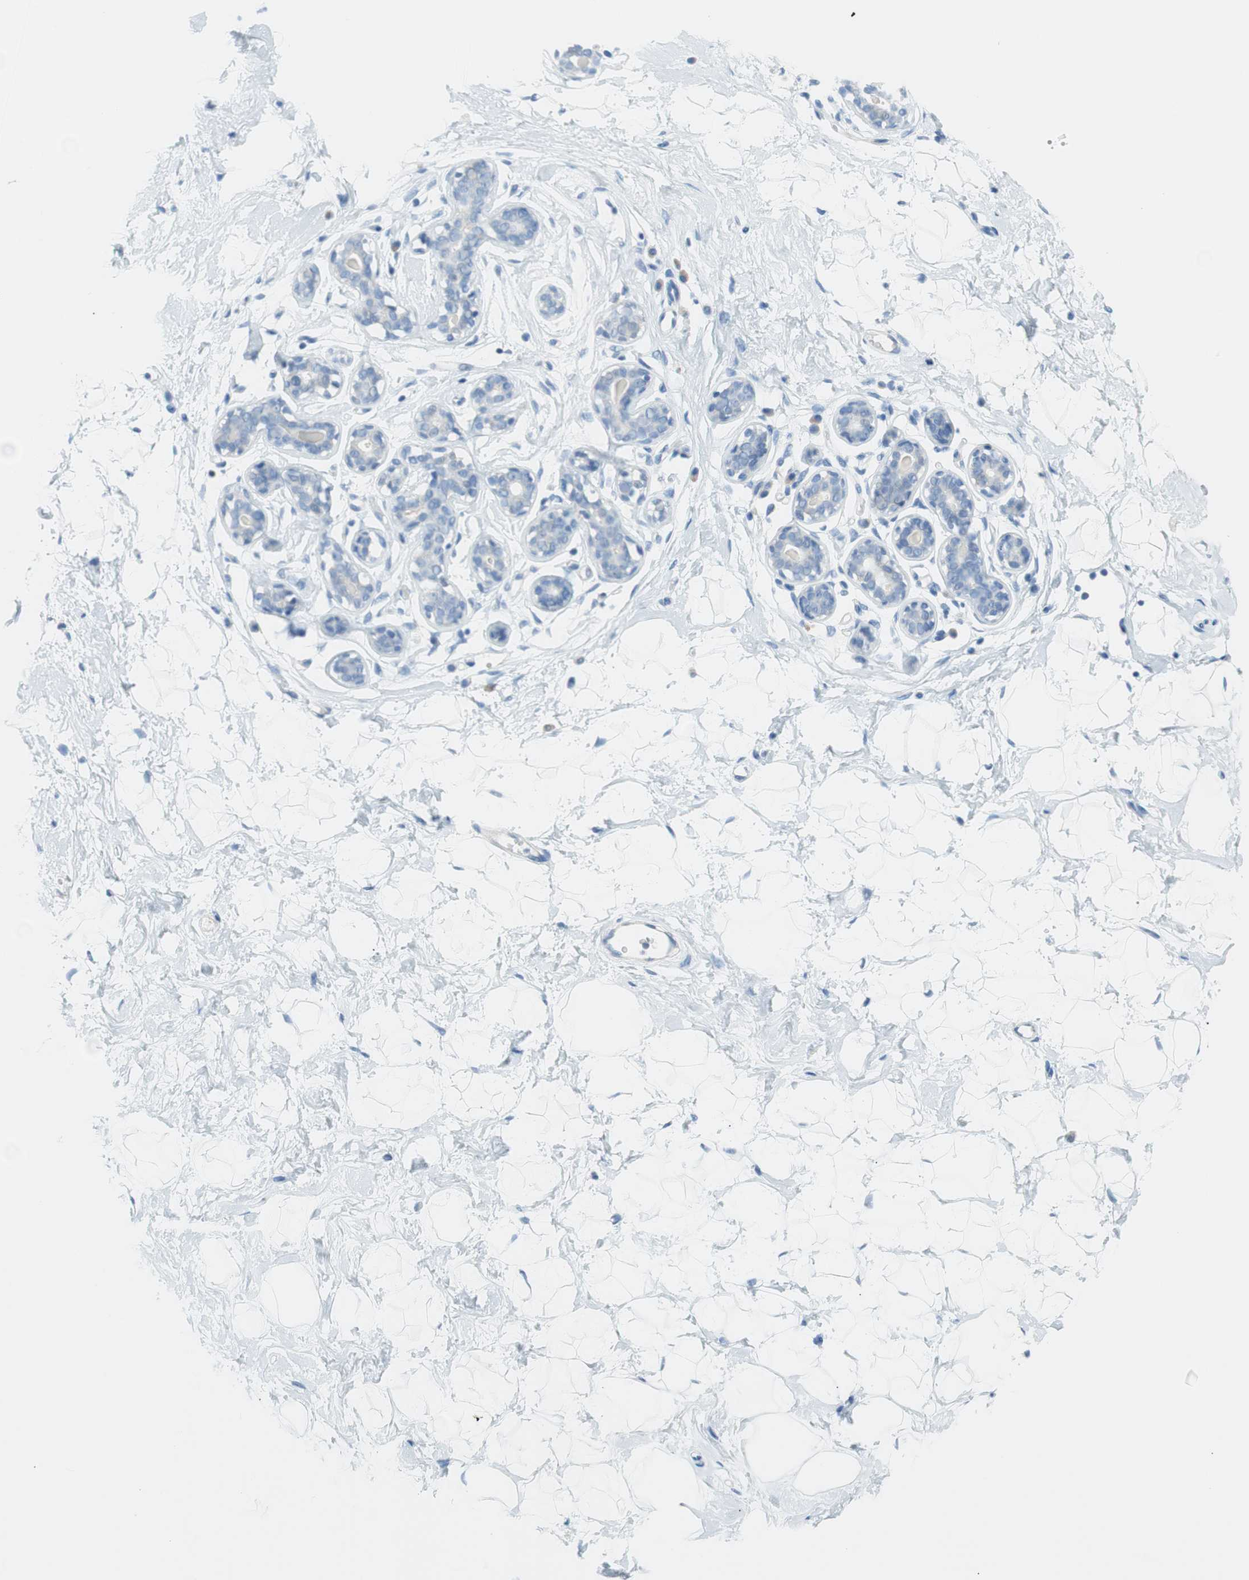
{"staining": {"intensity": "negative", "quantity": "none", "location": "none"}, "tissue": "breast", "cell_type": "Adipocytes", "image_type": "normal", "snomed": [{"axis": "morphology", "description": "Normal tissue, NOS"}, {"axis": "topography", "description": "Breast"}], "caption": "A micrograph of breast stained for a protein exhibits no brown staining in adipocytes. (Brightfield microscopy of DAB (3,3'-diaminobenzidine) immunohistochemistry (IHC) at high magnification).", "gene": "MYH1", "patient": {"sex": "female", "age": 23}}